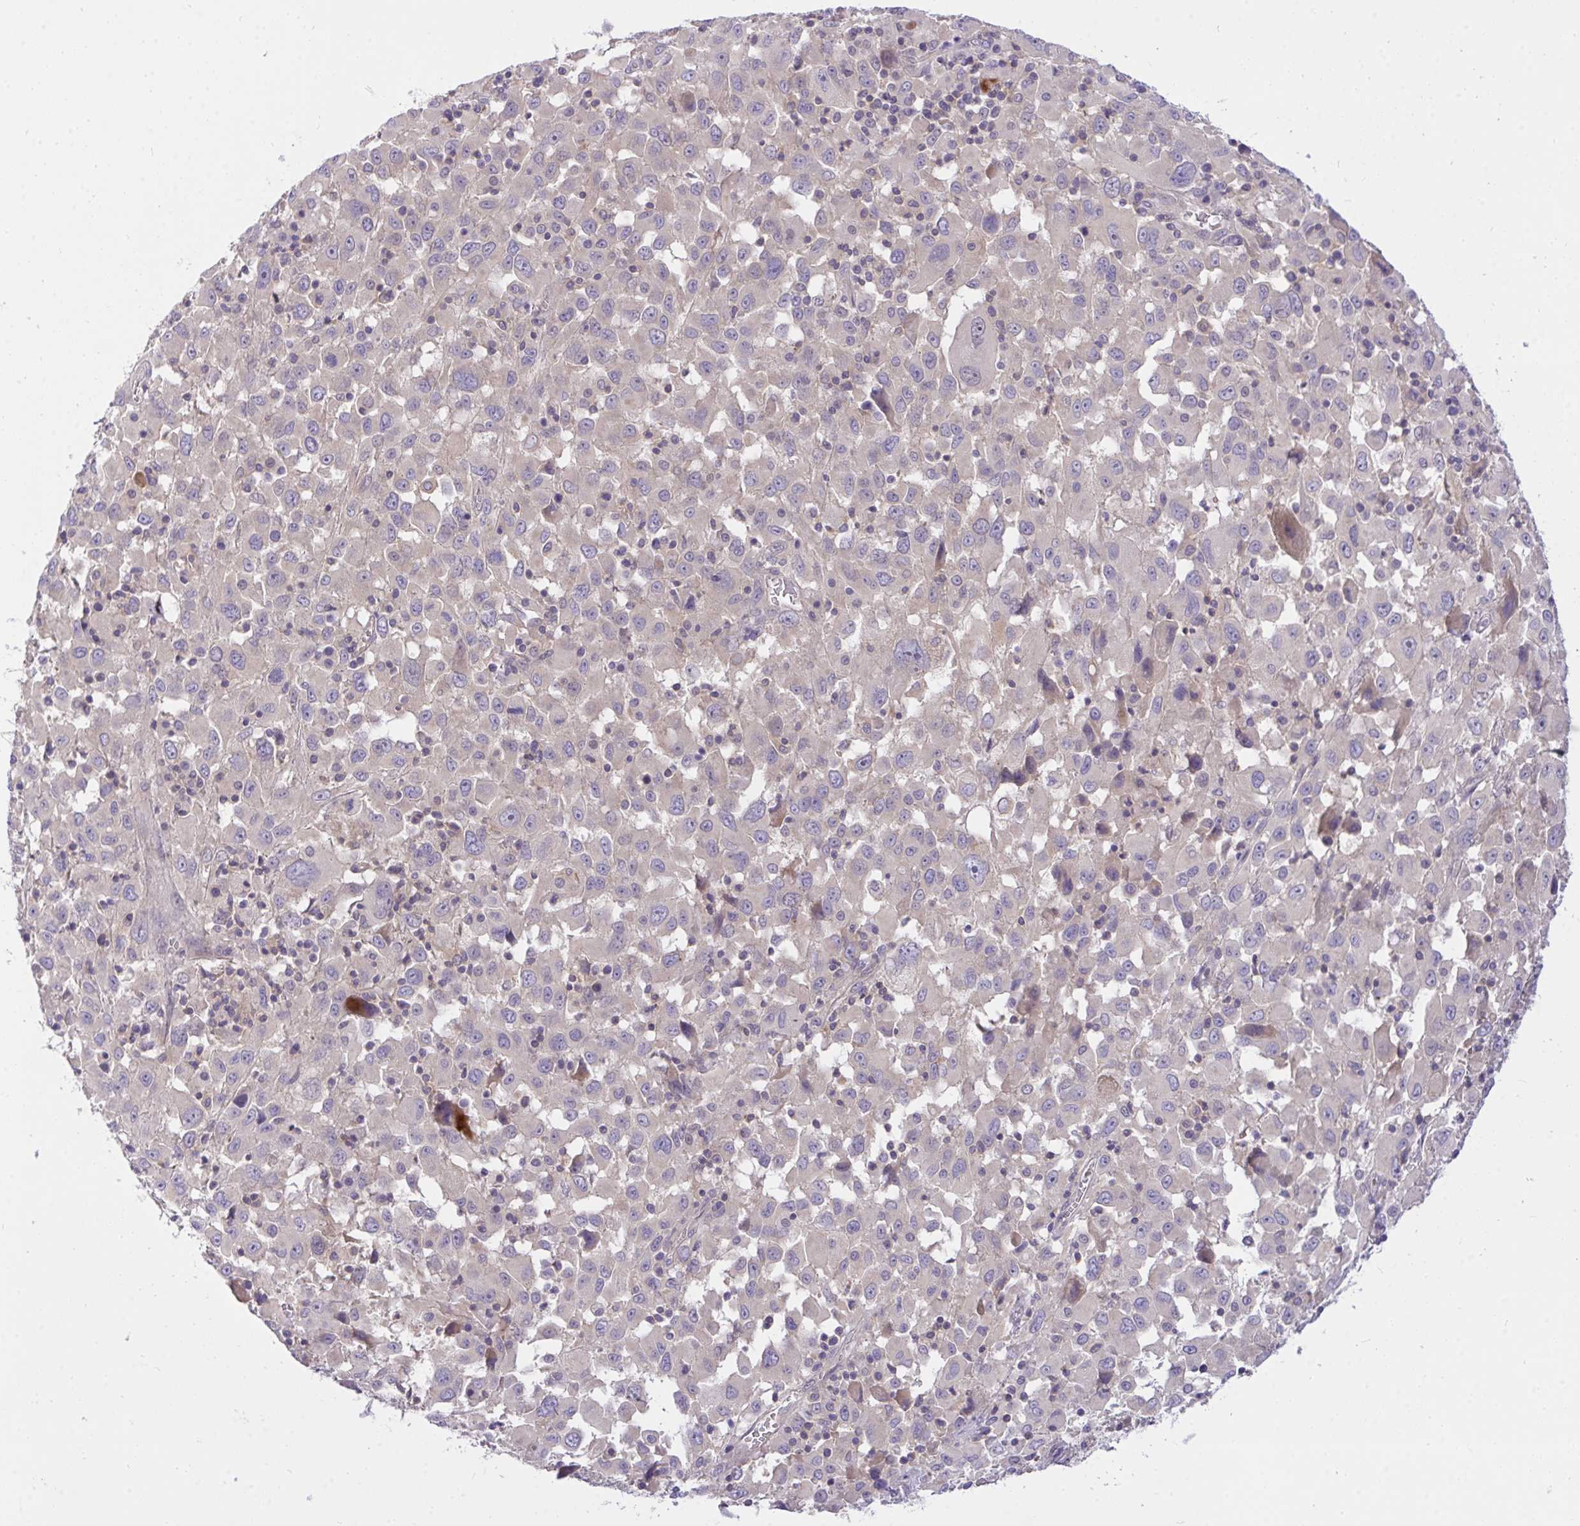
{"staining": {"intensity": "negative", "quantity": "none", "location": "none"}, "tissue": "melanoma", "cell_type": "Tumor cells", "image_type": "cancer", "snomed": [{"axis": "morphology", "description": "Malignant melanoma, Metastatic site"}, {"axis": "topography", "description": "Soft tissue"}], "caption": "Immunohistochemistry micrograph of malignant melanoma (metastatic site) stained for a protein (brown), which exhibits no expression in tumor cells.", "gene": "TLN2", "patient": {"sex": "male", "age": 50}}